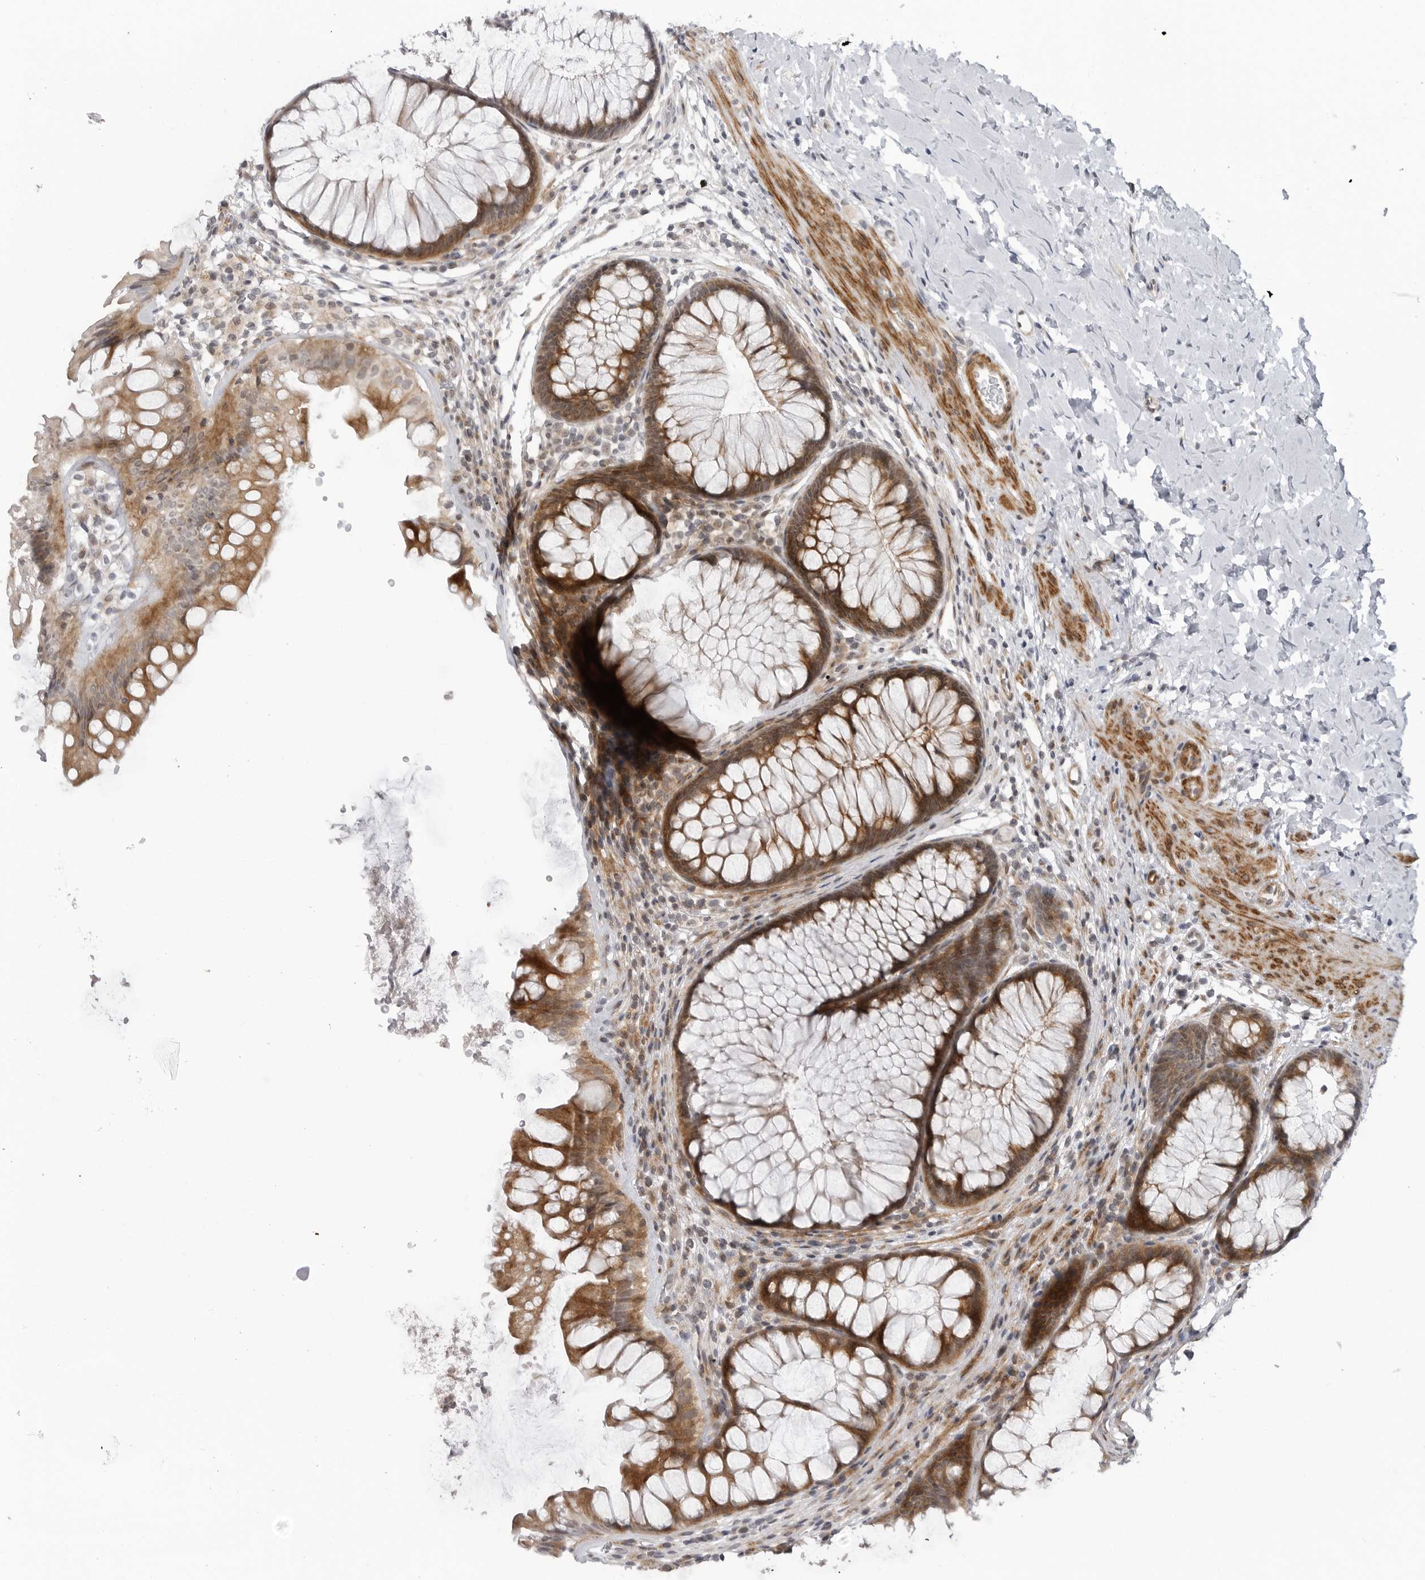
{"staining": {"intensity": "negative", "quantity": "none", "location": "none"}, "tissue": "colon", "cell_type": "Endothelial cells", "image_type": "normal", "snomed": [{"axis": "morphology", "description": "Normal tissue, NOS"}, {"axis": "topography", "description": "Colon"}], "caption": "Endothelial cells are negative for brown protein staining in benign colon. The staining is performed using DAB (3,3'-diaminobenzidine) brown chromogen with nuclei counter-stained in using hematoxylin.", "gene": "ADAMTS5", "patient": {"sex": "female", "age": 62}}